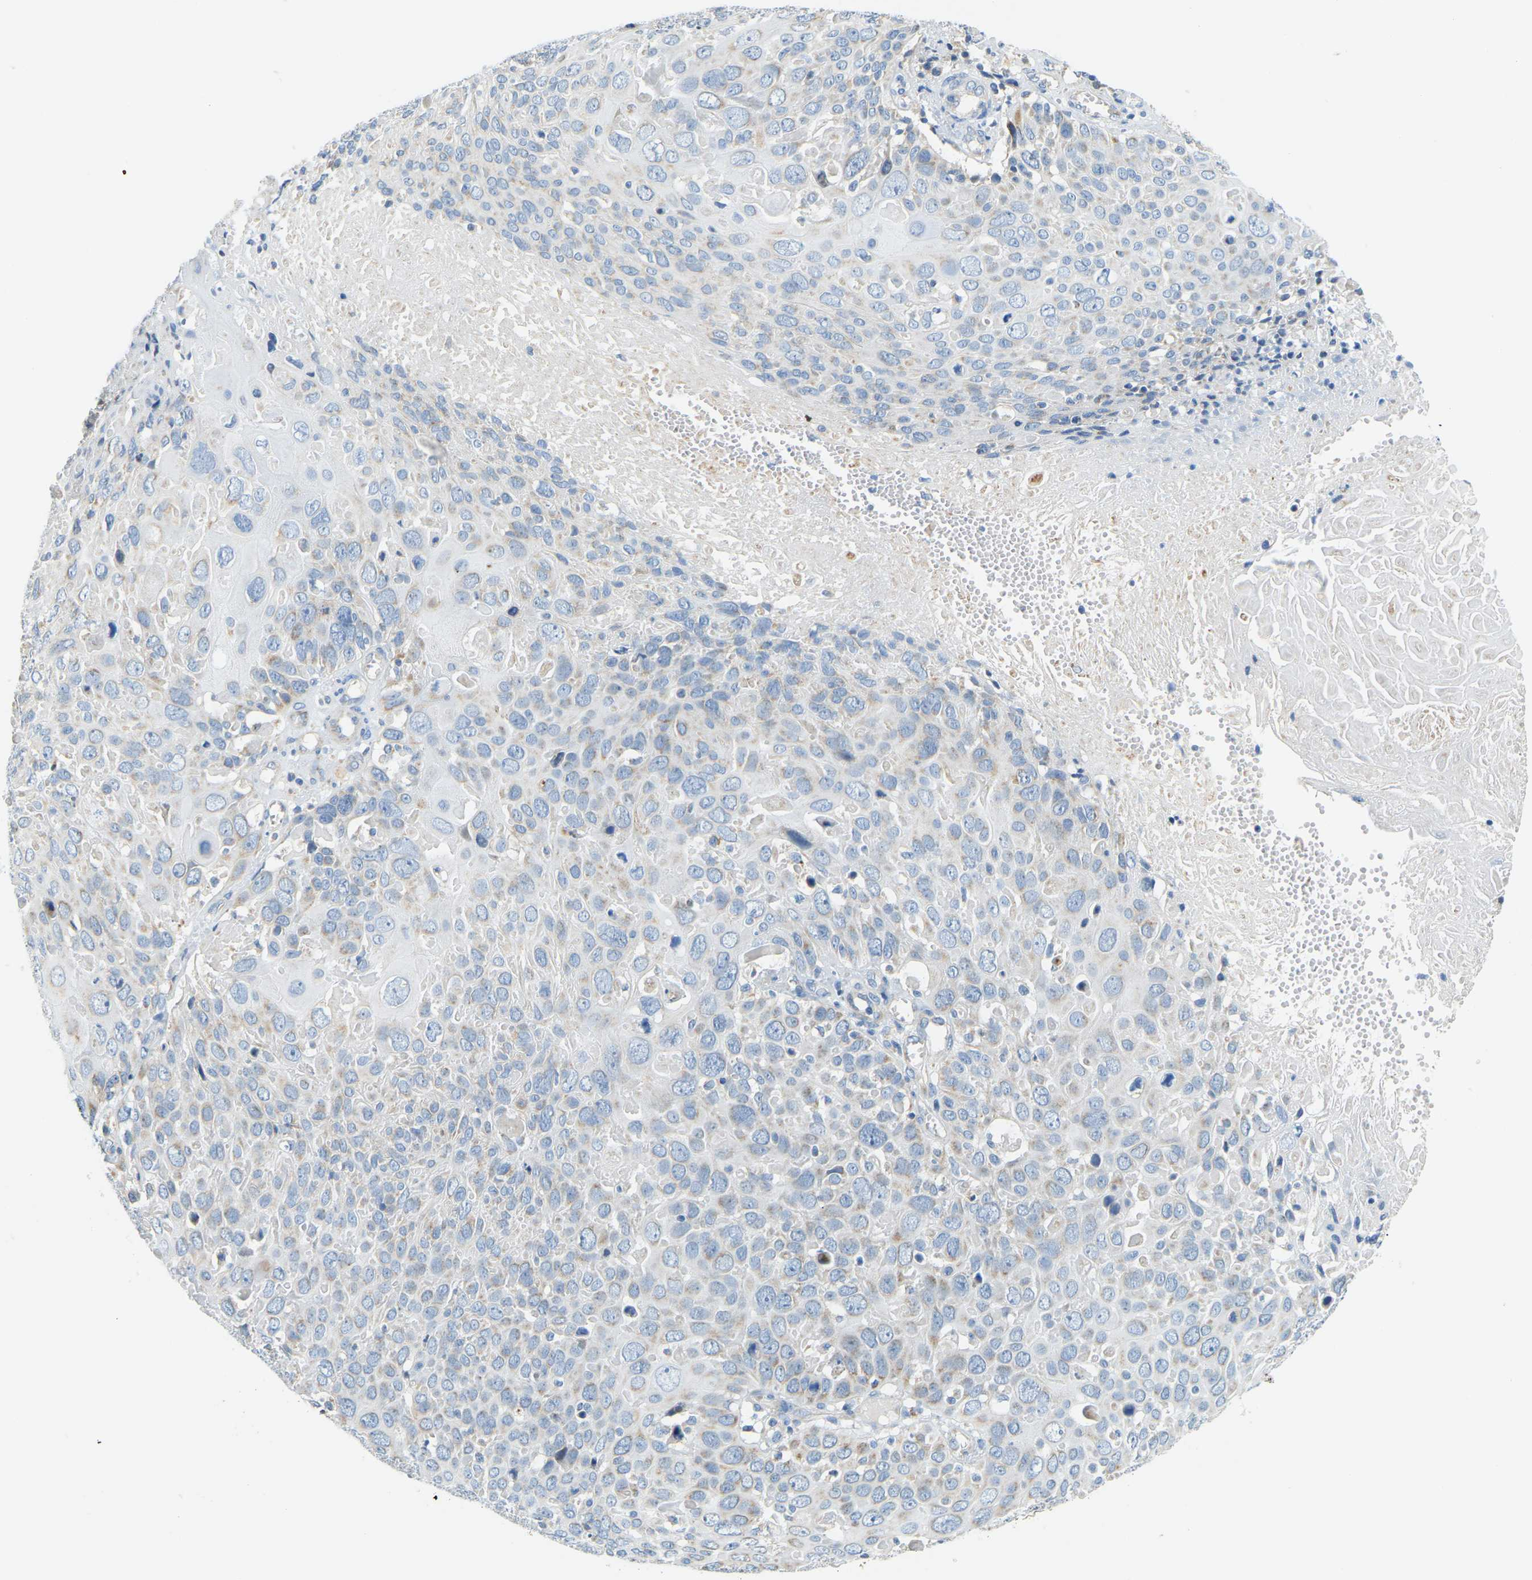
{"staining": {"intensity": "weak", "quantity": "<25%", "location": "cytoplasmic/membranous"}, "tissue": "cervical cancer", "cell_type": "Tumor cells", "image_type": "cancer", "snomed": [{"axis": "morphology", "description": "Squamous cell carcinoma, NOS"}, {"axis": "topography", "description": "Cervix"}], "caption": "Histopathology image shows no significant protein expression in tumor cells of cervical cancer.", "gene": "GDA", "patient": {"sex": "female", "age": 74}}